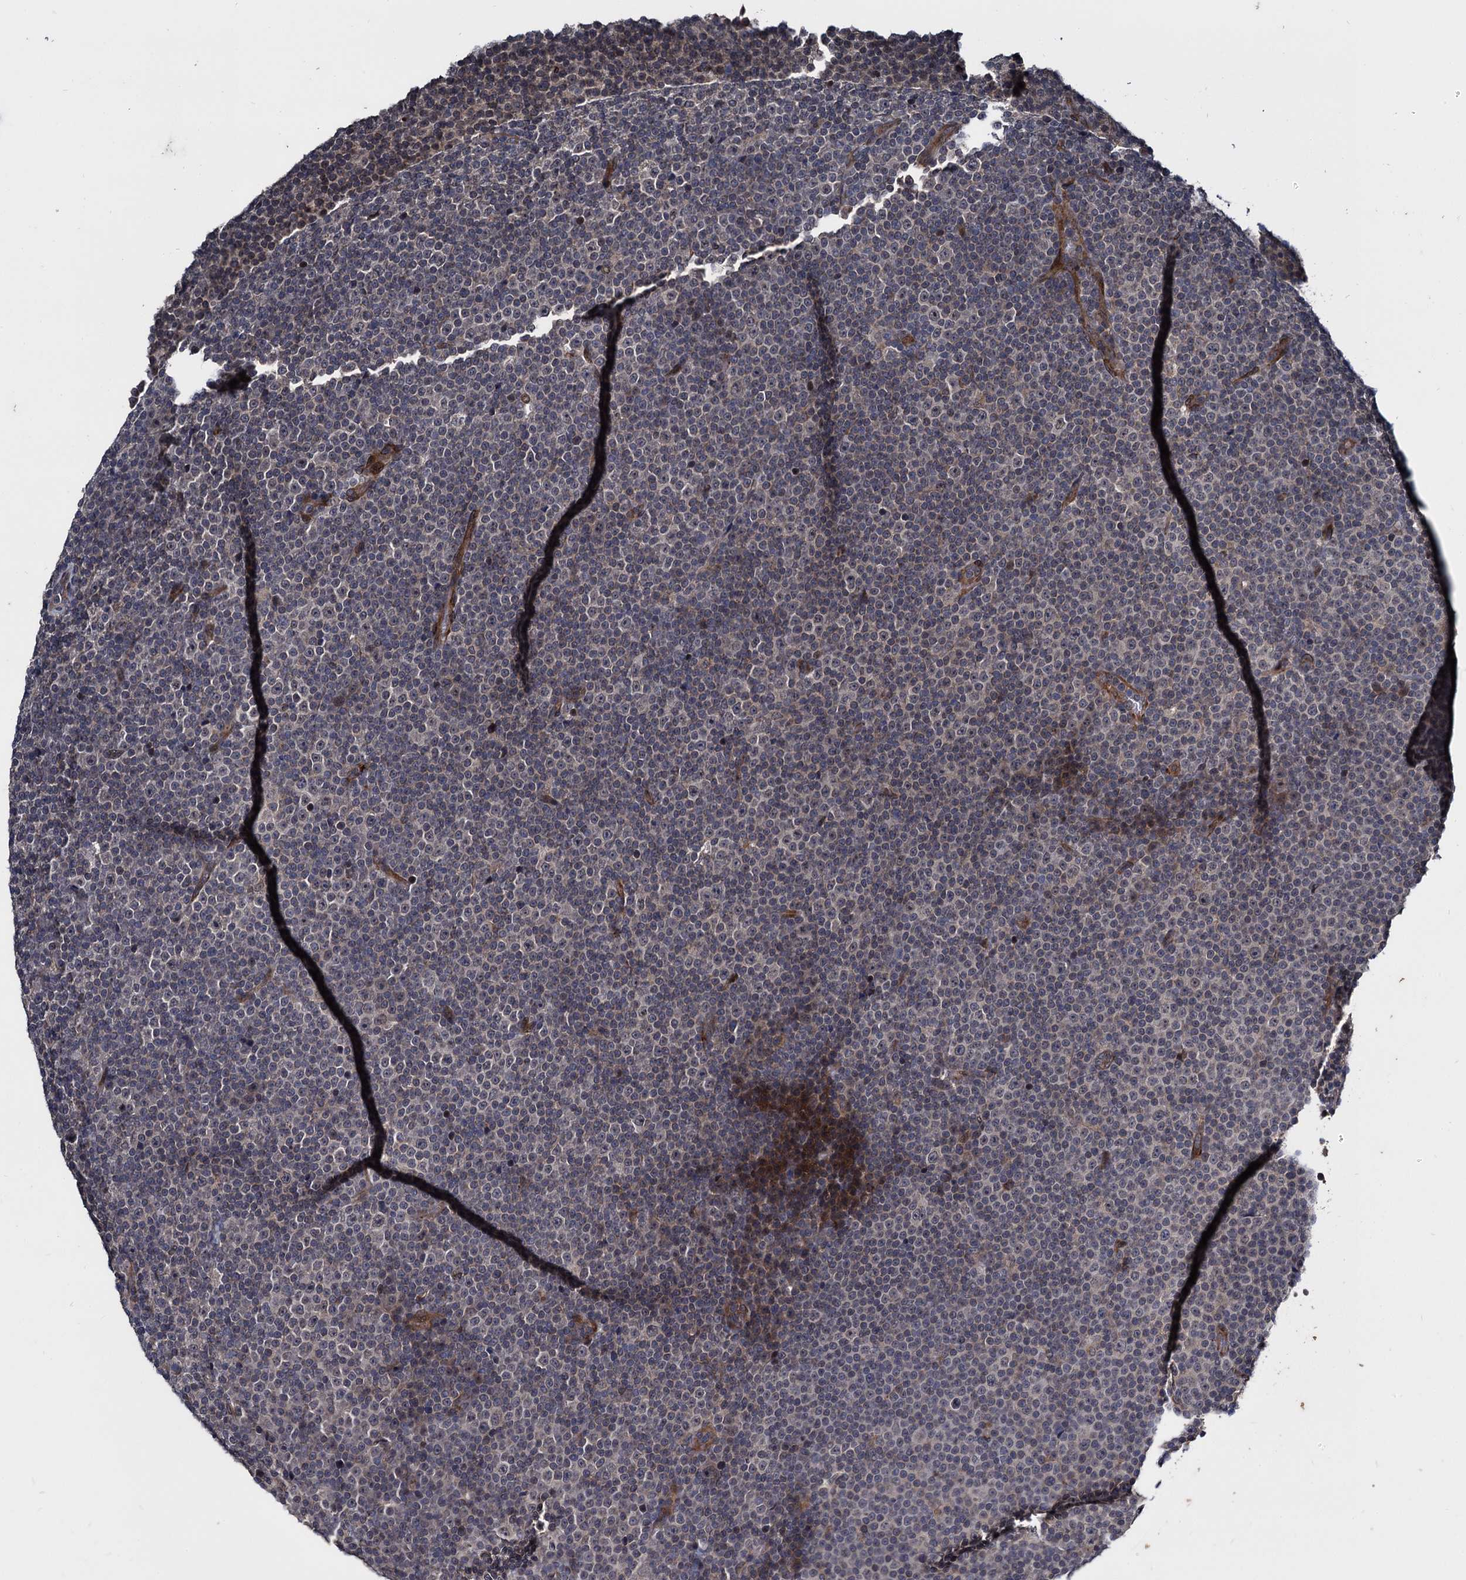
{"staining": {"intensity": "weak", "quantity": "<25%", "location": "cytoplasmic/membranous"}, "tissue": "lymphoma", "cell_type": "Tumor cells", "image_type": "cancer", "snomed": [{"axis": "morphology", "description": "Malignant lymphoma, non-Hodgkin's type, Low grade"}, {"axis": "topography", "description": "Lymph node"}], "caption": "DAB (3,3'-diaminobenzidine) immunohistochemical staining of human lymphoma reveals no significant positivity in tumor cells.", "gene": "ARHGAP42", "patient": {"sex": "female", "age": 67}}